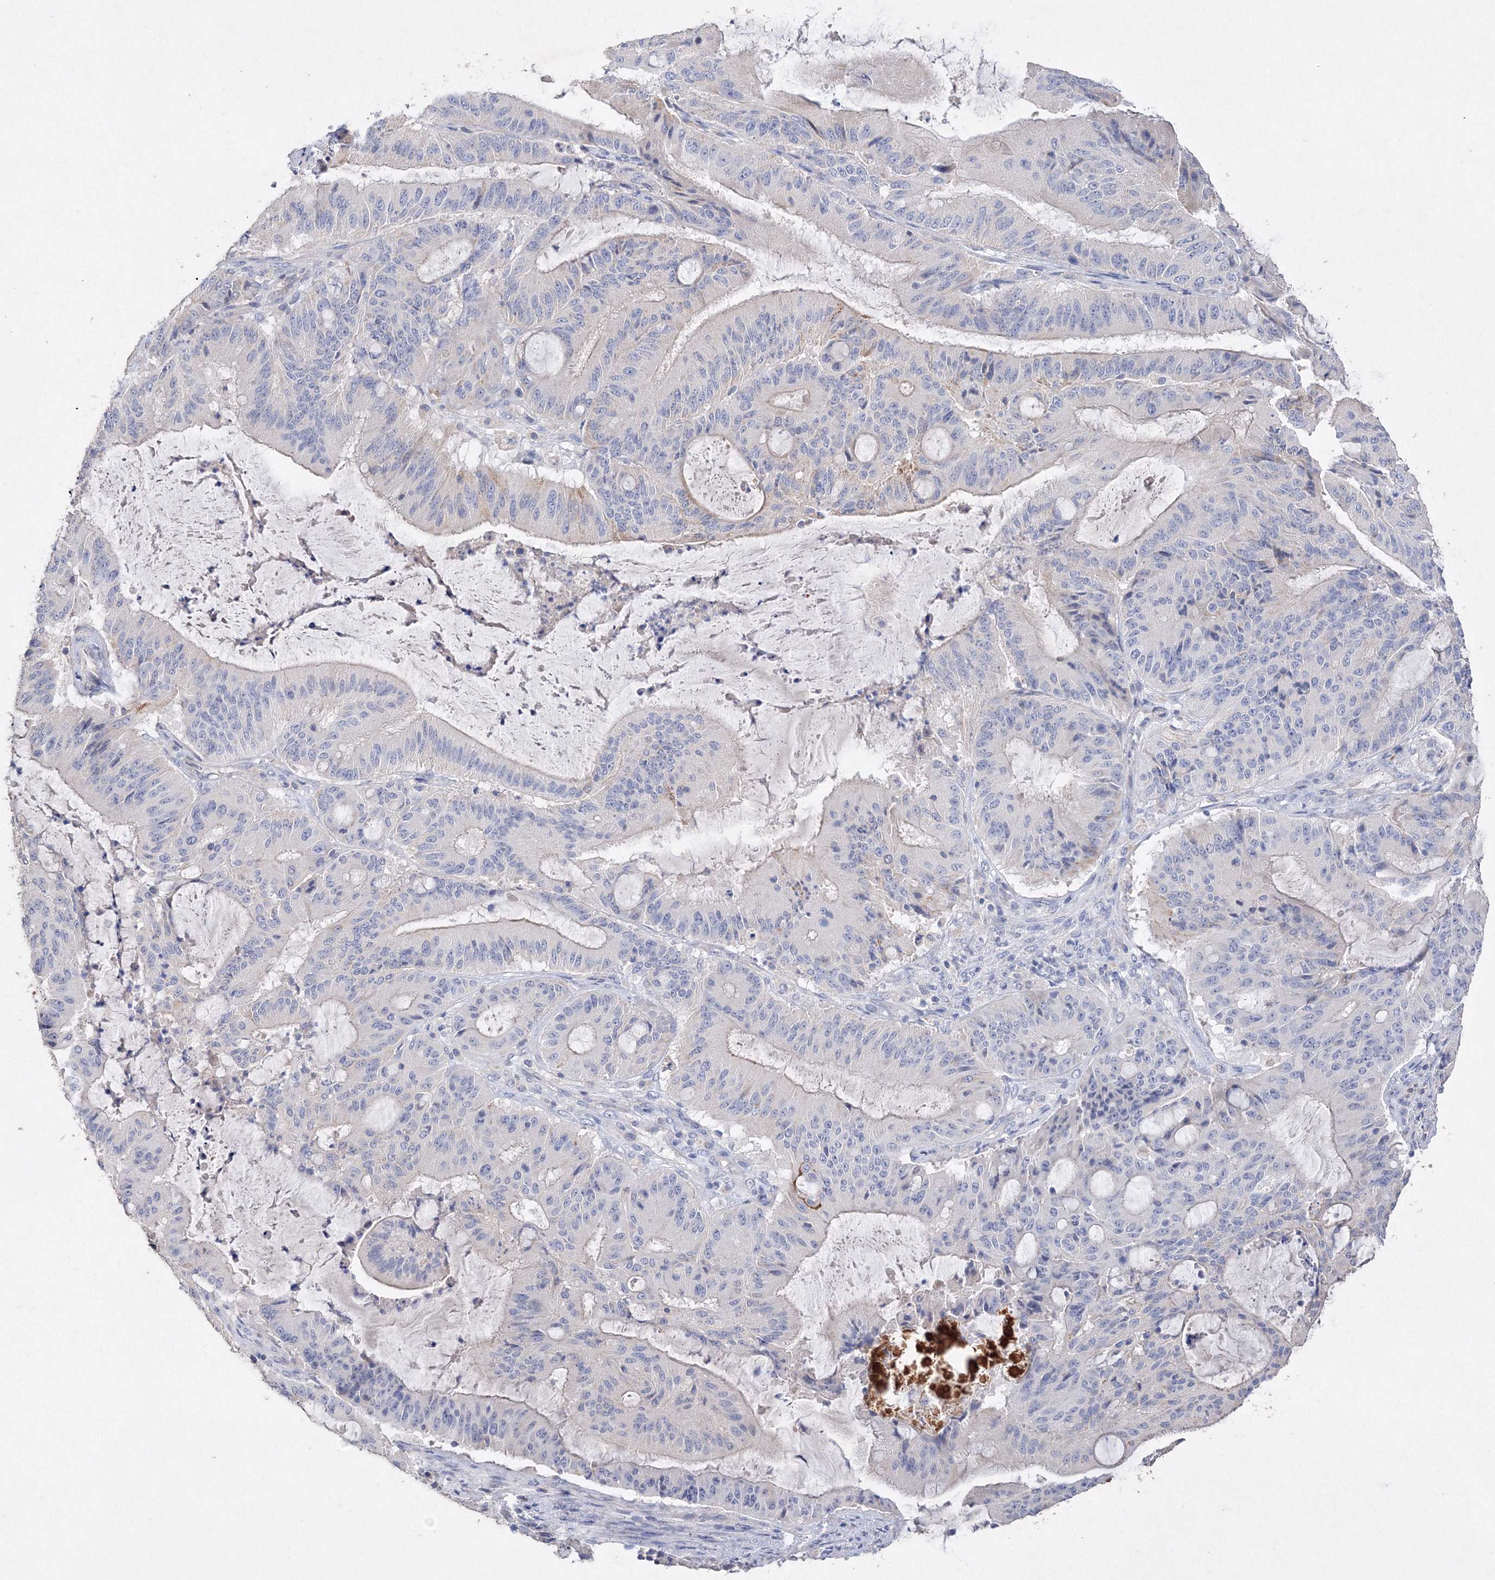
{"staining": {"intensity": "negative", "quantity": "none", "location": "none"}, "tissue": "liver cancer", "cell_type": "Tumor cells", "image_type": "cancer", "snomed": [{"axis": "morphology", "description": "Normal tissue, NOS"}, {"axis": "morphology", "description": "Cholangiocarcinoma"}, {"axis": "topography", "description": "Liver"}, {"axis": "topography", "description": "Peripheral nerve tissue"}], "caption": "A photomicrograph of cholangiocarcinoma (liver) stained for a protein exhibits no brown staining in tumor cells.", "gene": "GLS", "patient": {"sex": "female", "age": 73}}